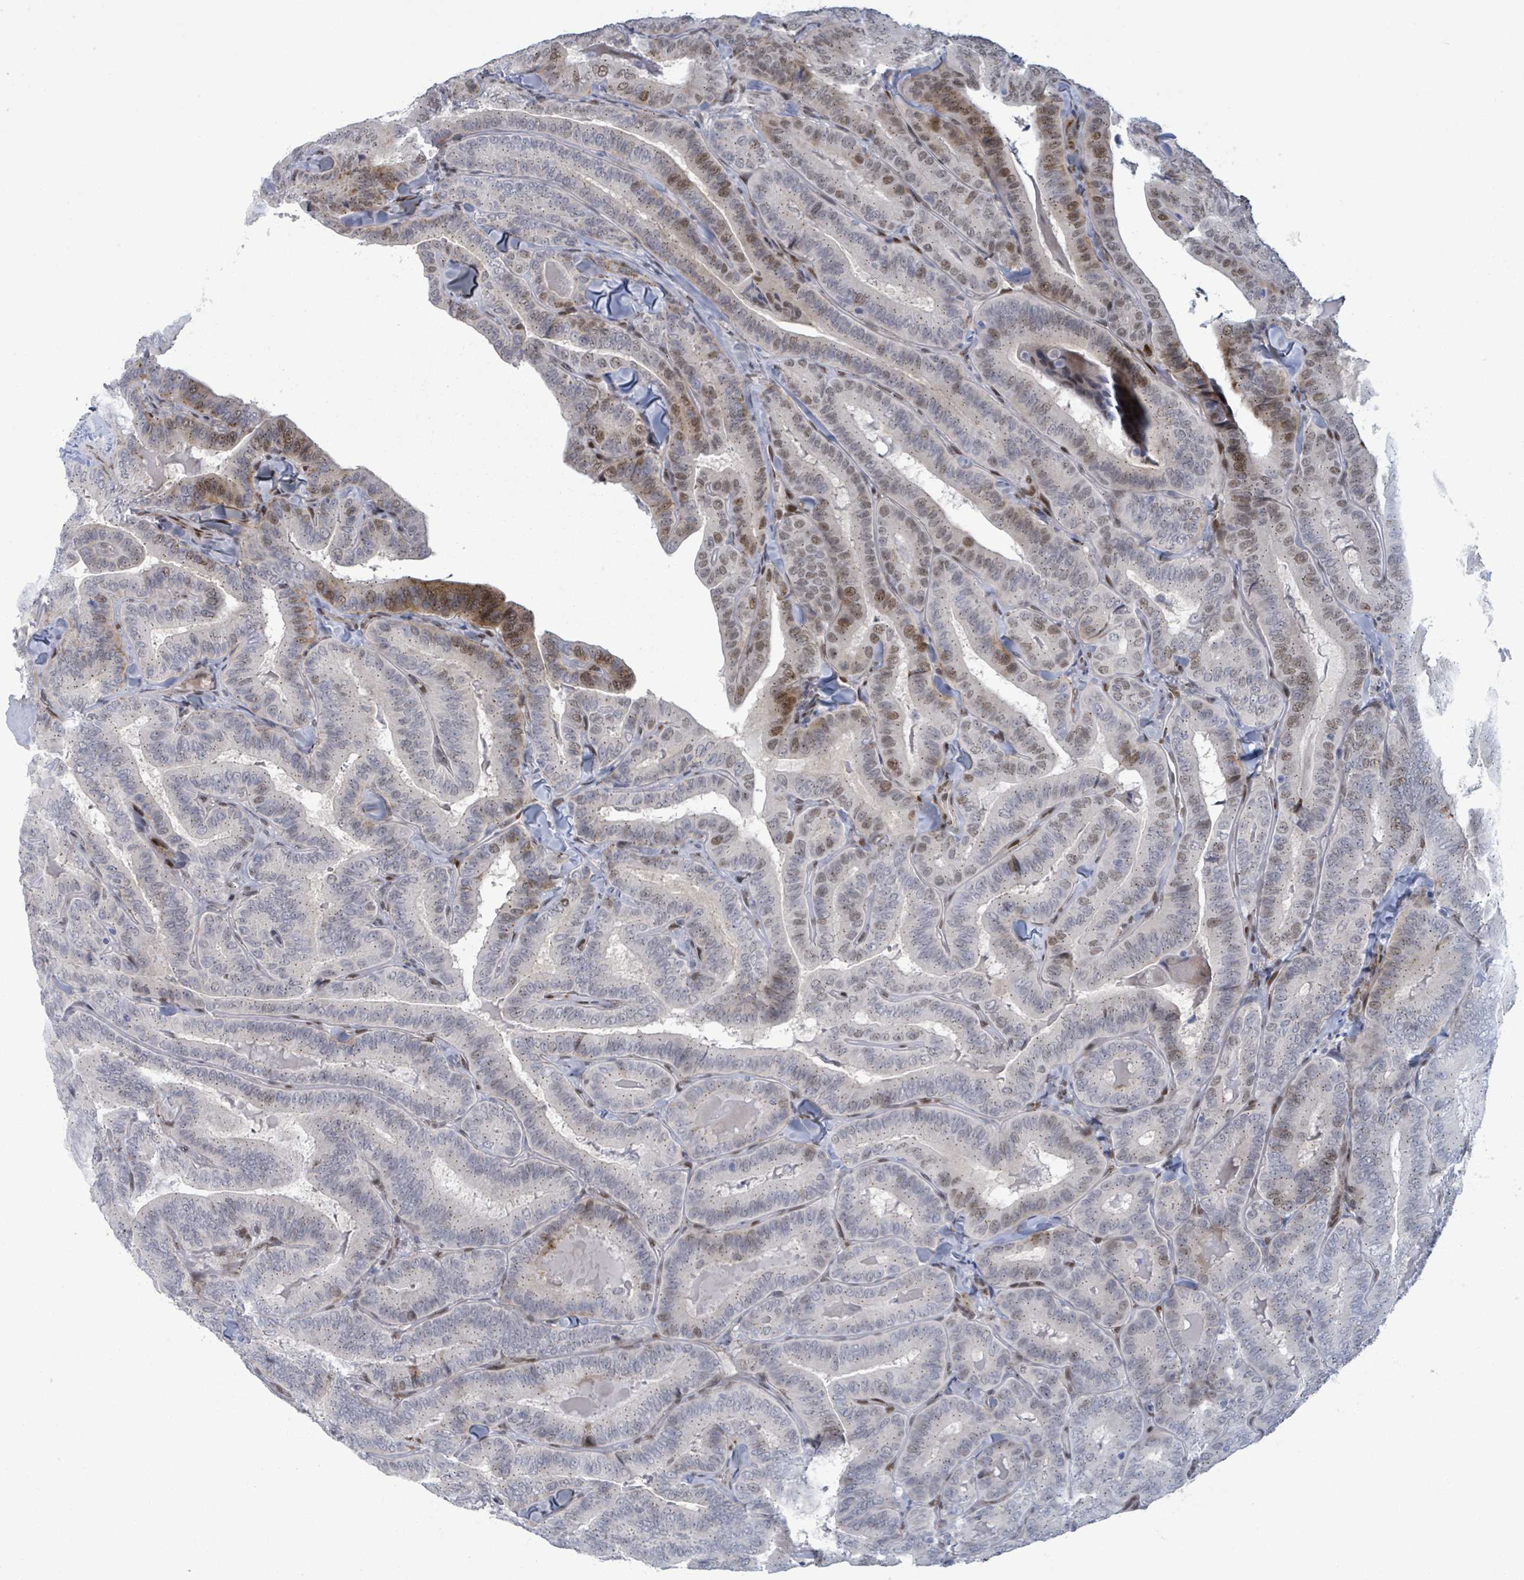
{"staining": {"intensity": "moderate", "quantity": "<25%", "location": "nuclear"}, "tissue": "thyroid cancer", "cell_type": "Tumor cells", "image_type": "cancer", "snomed": [{"axis": "morphology", "description": "Papillary adenocarcinoma, NOS"}, {"axis": "topography", "description": "Thyroid gland"}], "caption": "Immunohistochemical staining of papillary adenocarcinoma (thyroid) shows low levels of moderate nuclear protein expression in approximately <25% of tumor cells.", "gene": "TUSC1", "patient": {"sex": "male", "age": 61}}